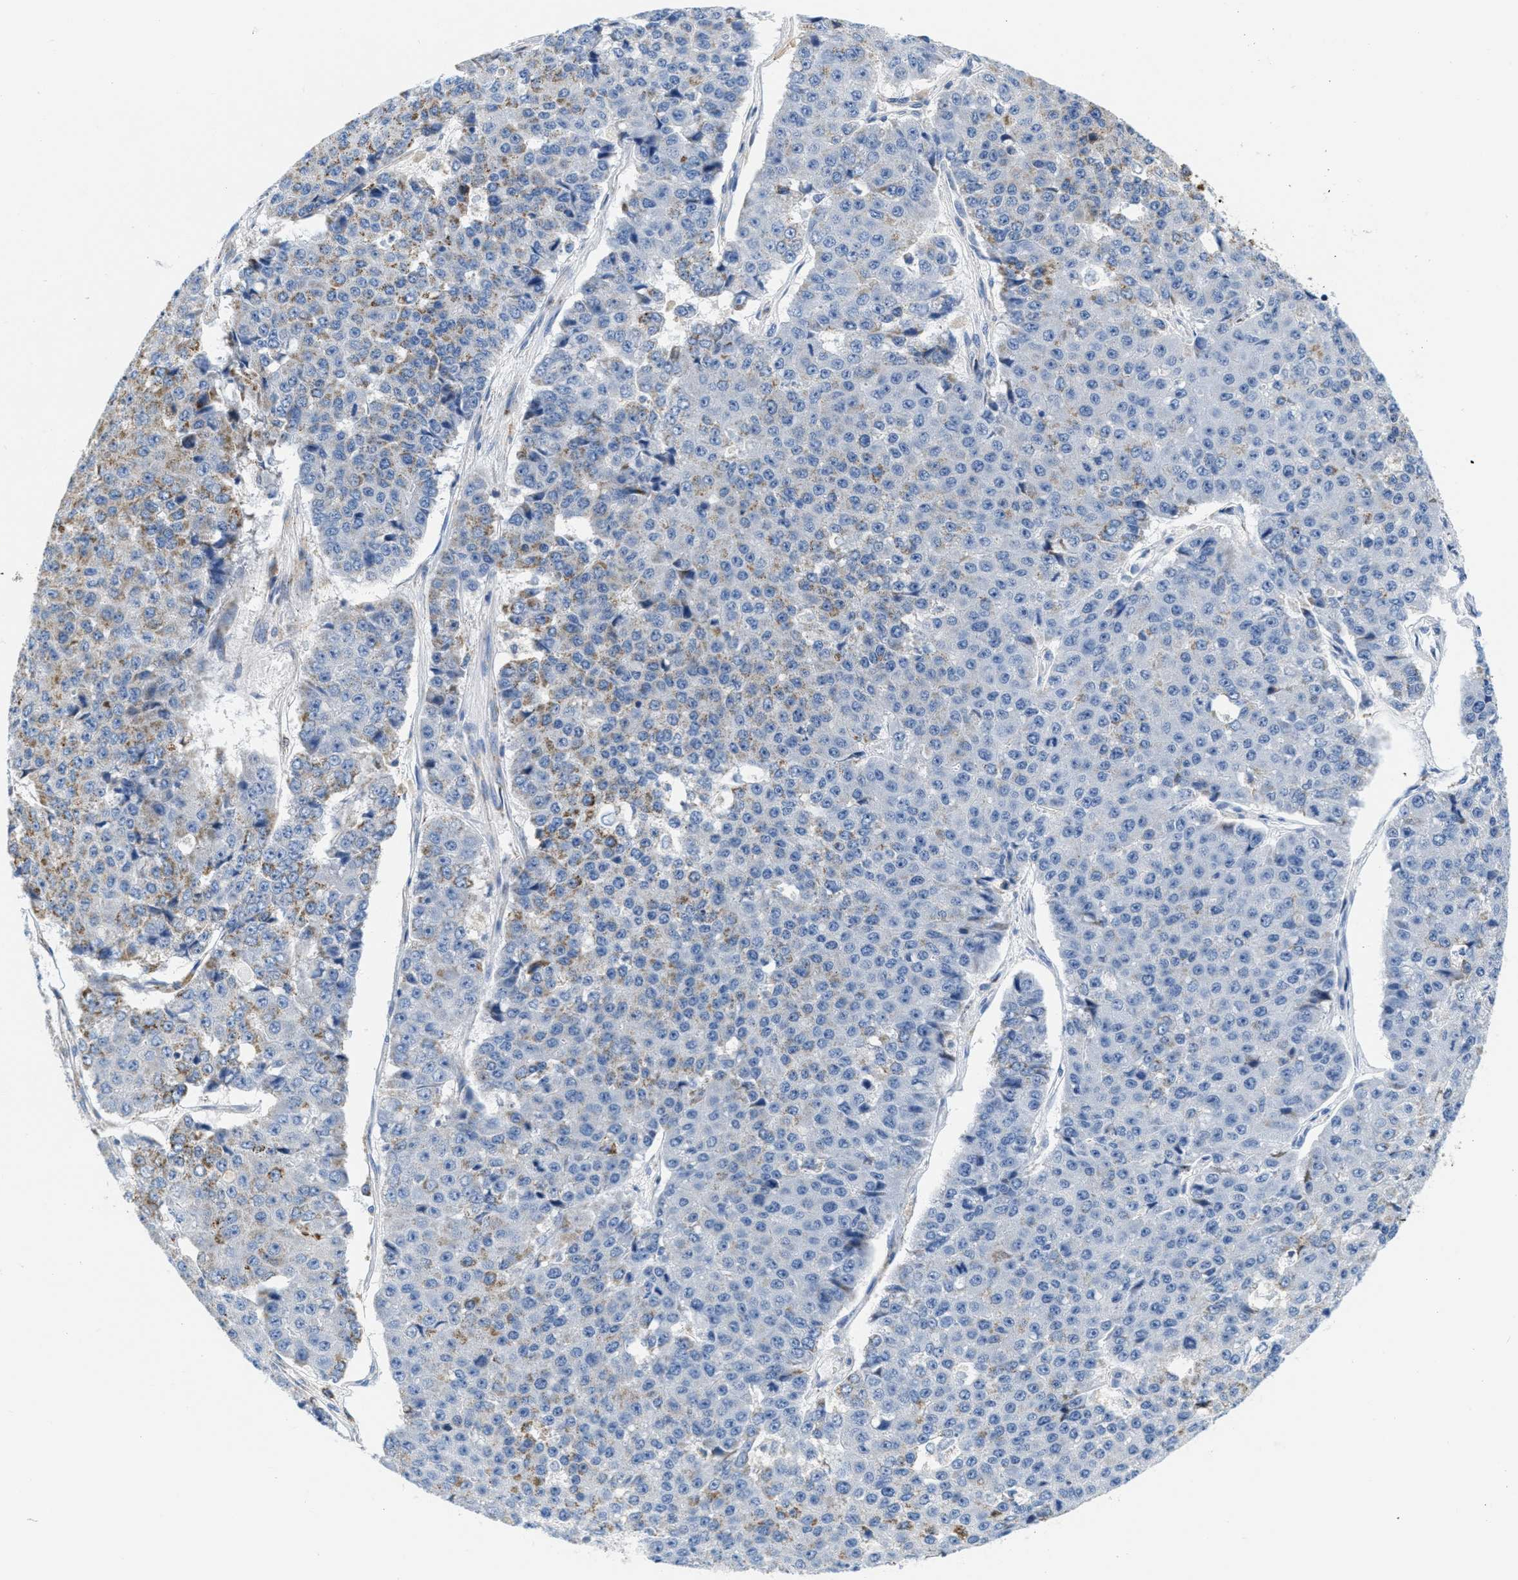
{"staining": {"intensity": "moderate", "quantity": "25%-75%", "location": "cytoplasmic/membranous"}, "tissue": "pancreatic cancer", "cell_type": "Tumor cells", "image_type": "cancer", "snomed": [{"axis": "morphology", "description": "Adenocarcinoma, NOS"}, {"axis": "topography", "description": "Pancreas"}], "caption": "This is a photomicrograph of immunohistochemistry staining of pancreatic cancer (adenocarcinoma), which shows moderate positivity in the cytoplasmic/membranous of tumor cells.", "gene": "KCNJ5", "patient": {"sex": "male", "age": 50}}